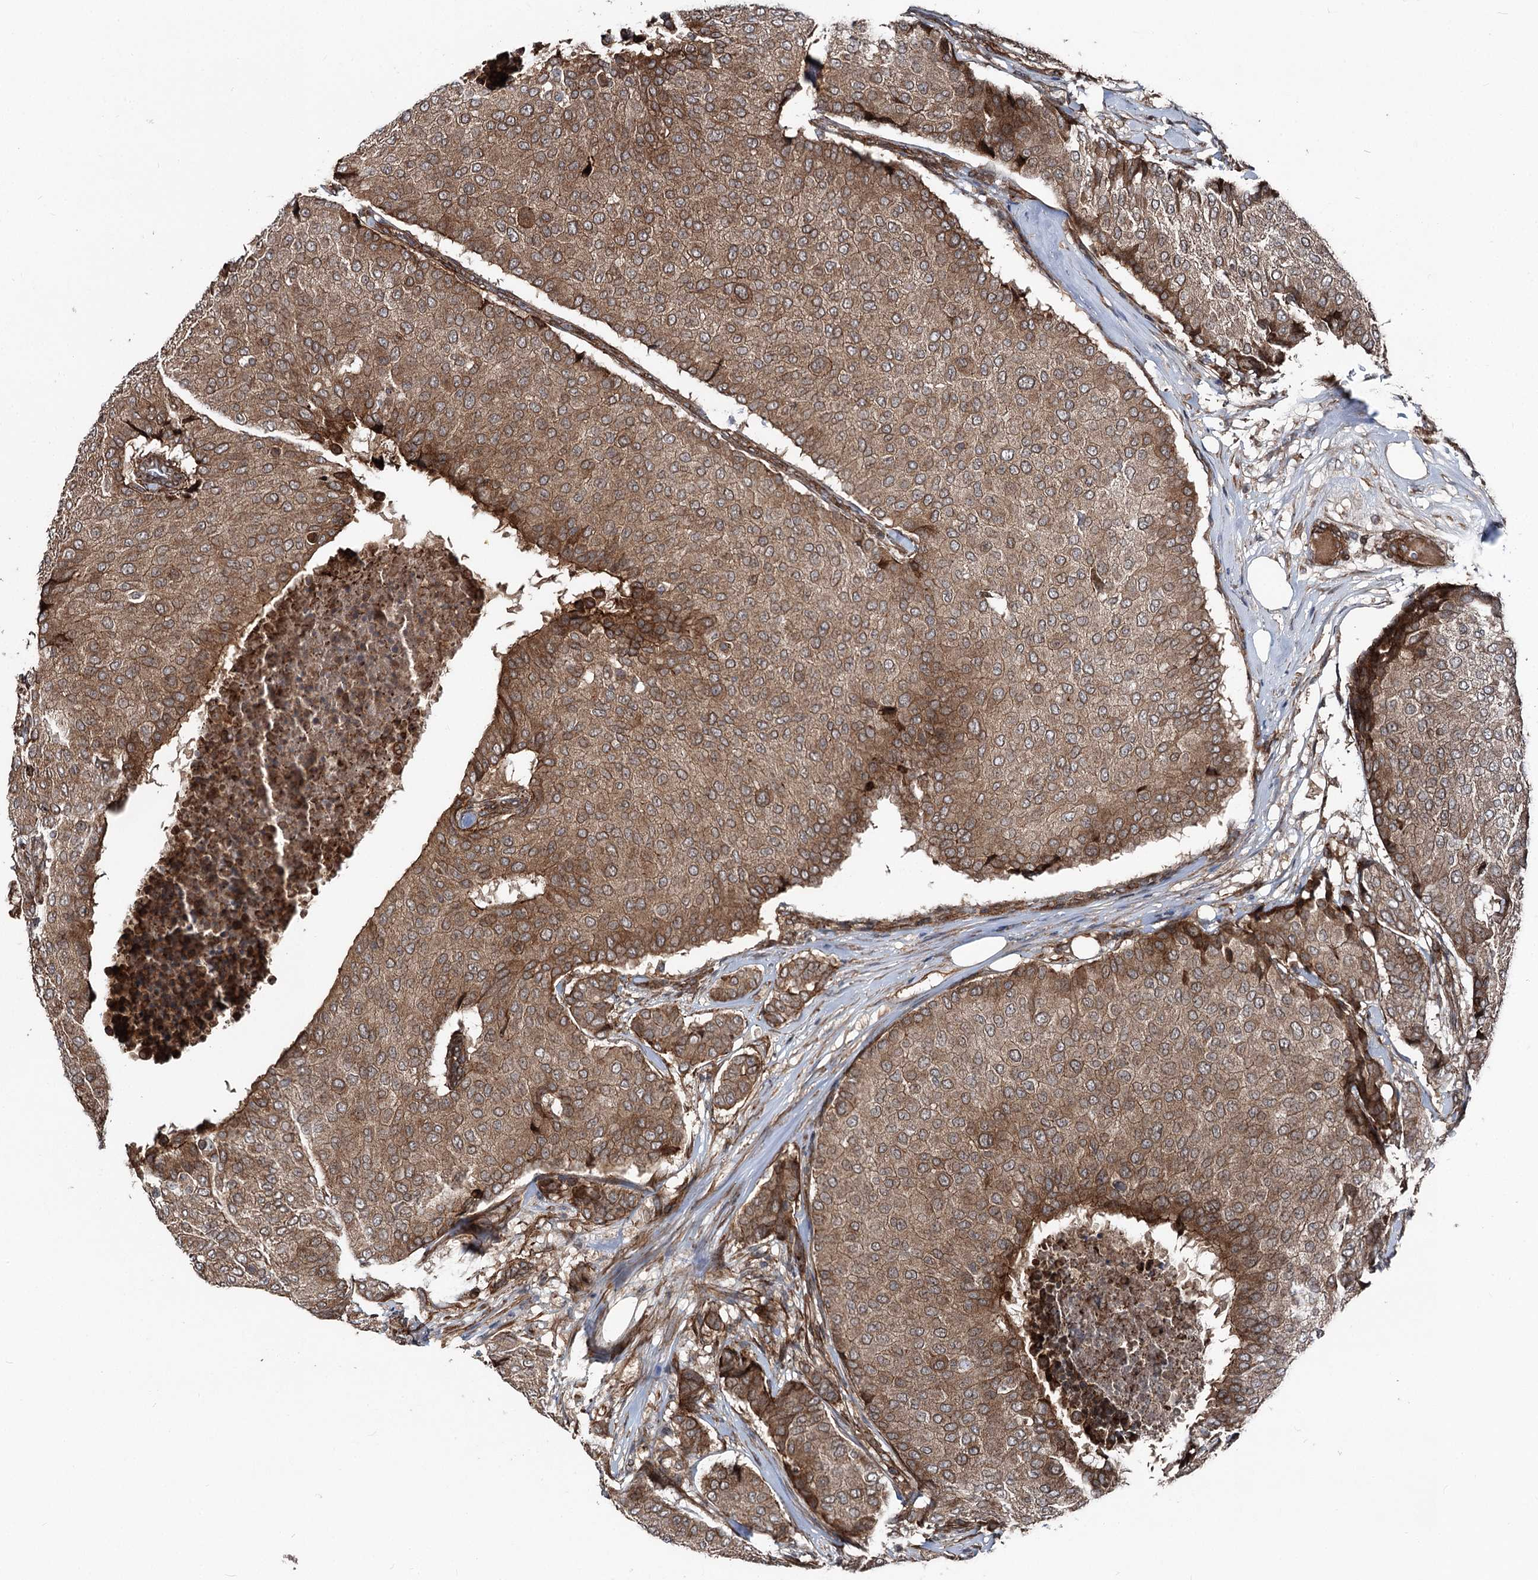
{"staining": {"intensity": "moderate", "quantity": ">75%", "location": "cytoplasmic/membranous"}, "tissue": "breast cancer", "cell_type": "Tumor cells", "image_type": "cancer", "snomed": [{"axis": "morphology", "description": "Duct carcinoma"}, {"axis": "topography", "description": "Breast"}], "caption": "DAB immunohistochemical staining of human intraductal carcinoma (breast) reveals moderate cytoplasmic/membranous protein expression in about >75% of tumor cells. (IHC, brightfield microscopy, high magnification).", "gene": "ITFG2", "patient": {"sex": "female", "age": 75}}